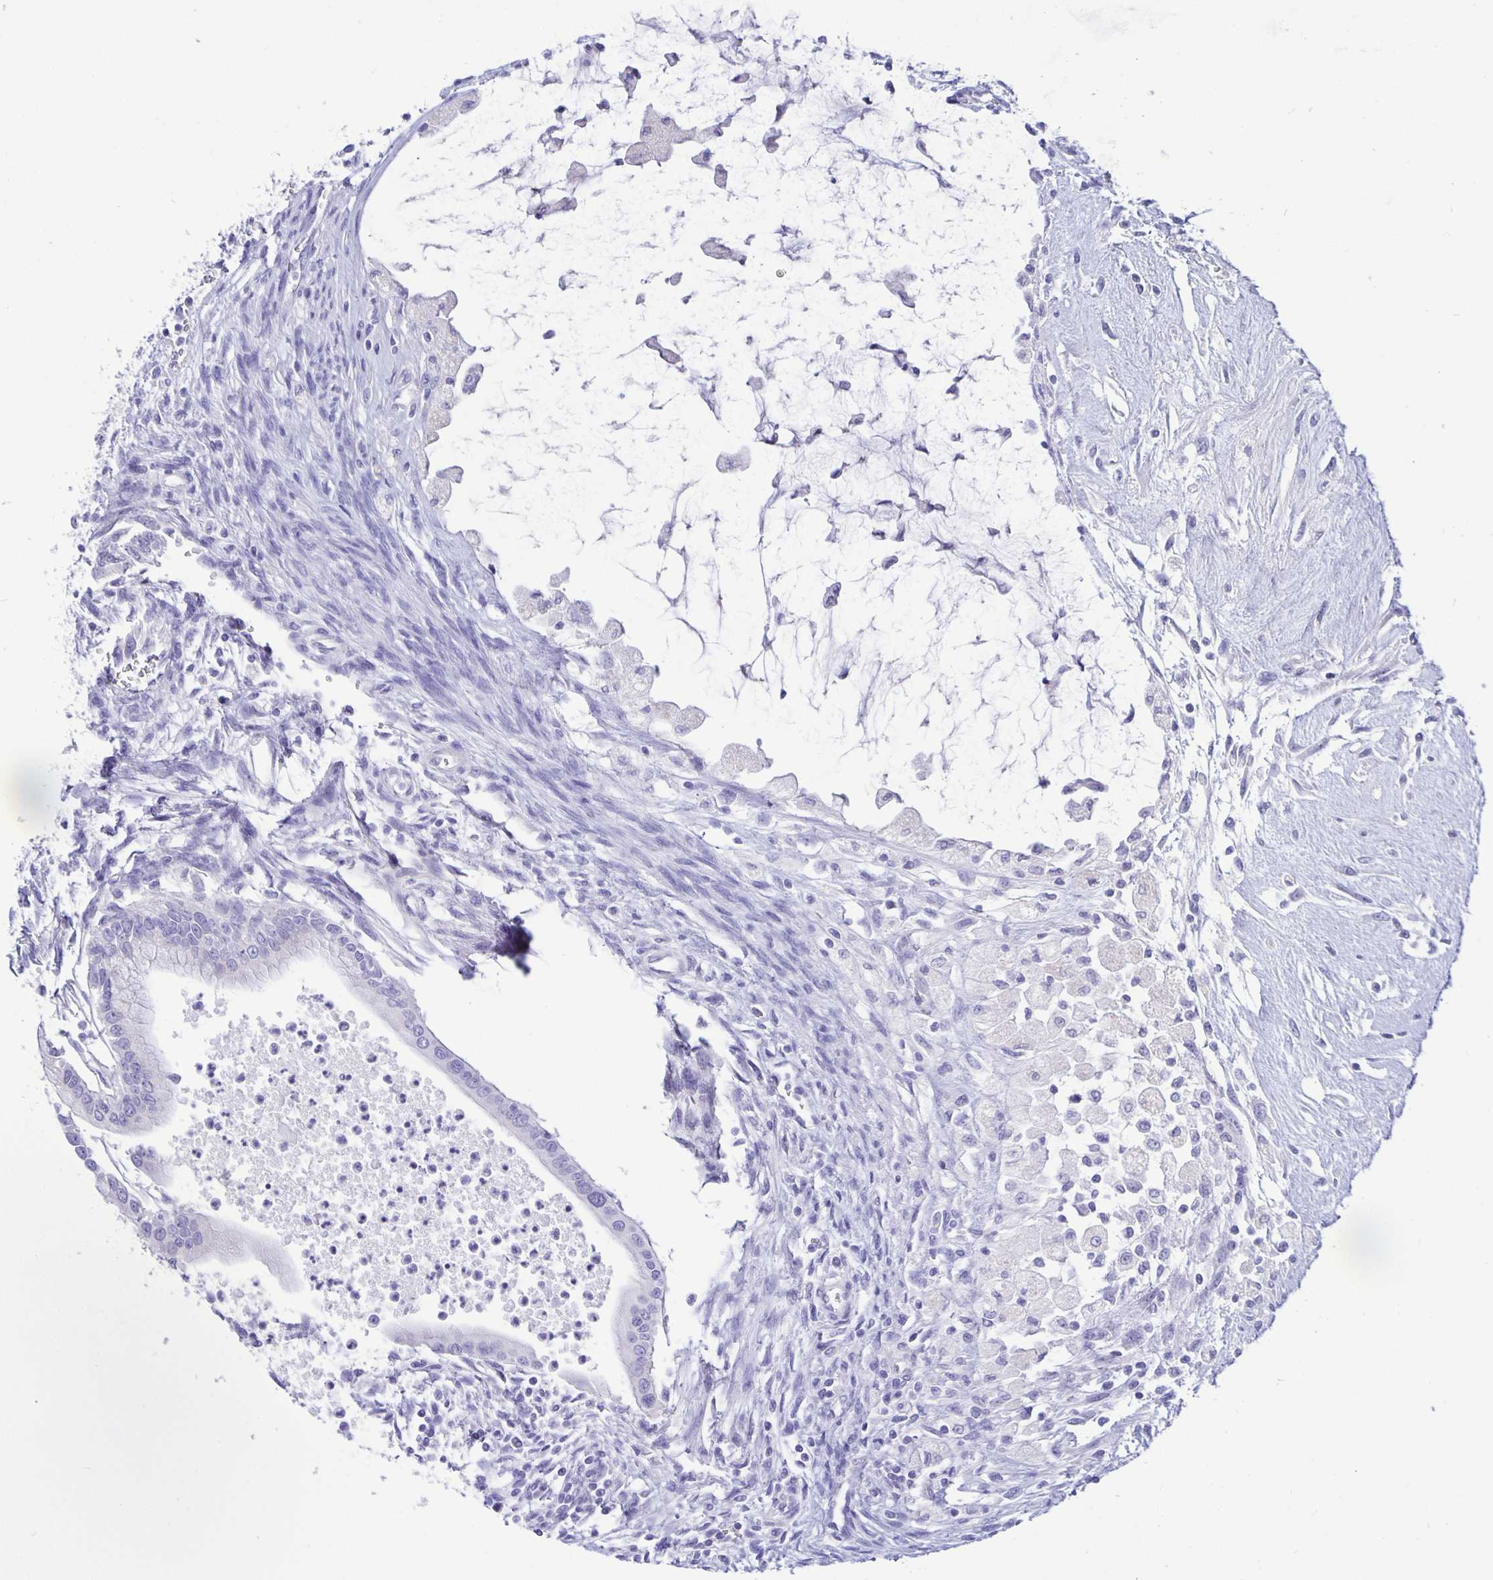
{"staining": {"intensity": "negative", "quantity": "none", "location": "none"}, "tissue": "testis cancer", "cell_type": "Tumor cells", "image_type": "cancer", "snomed": [{"axis": "morphology", "description": "Carcinoma, Embryonal, NOS"}, {"axis": "topography", "description": "Testis"}], "caption": "Tumor cells are negative for protein expression in human testis cancer. (DAB immunohistochemistry, high magnification).", "gene": "ERMN", "patient": {"sex": "male", "age": 37}}